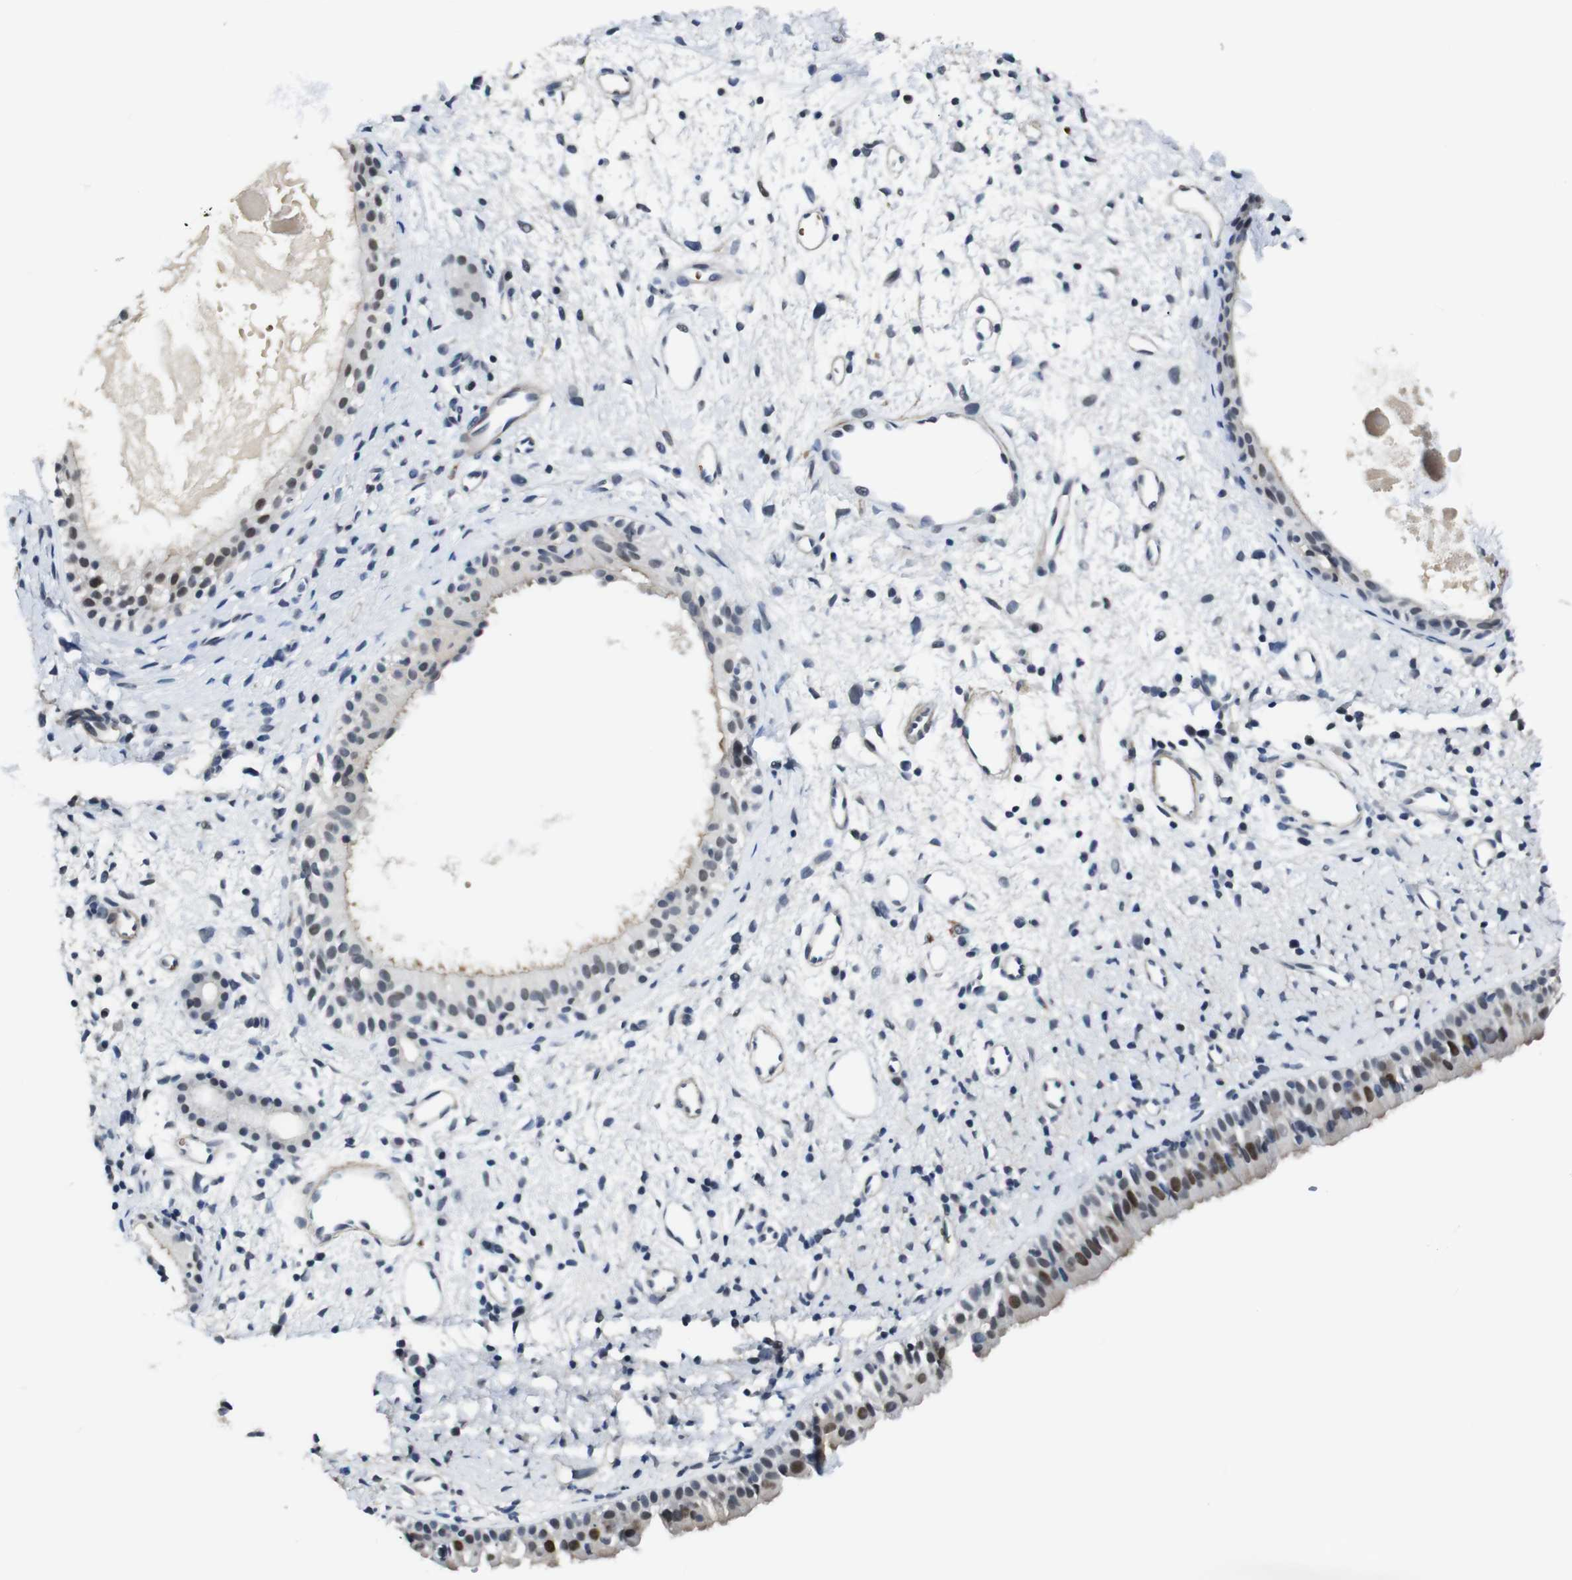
{"staining": {"intensity": "moderate", "quantity": "25%-75%", "location": "nuclear"}, "tissue": "nasopharynx", "cell_type": "Respiratory epithelial cells", "image_type": "normal", "snomed": [{"axis": "morphology", "description": "Normal tissue, NOS"}, {"axis": "topography", "description": "Nasopharynx"}], "caption": "Normal nasopharynx shows moderate nuclear staining in approximately 25%-75% of respiratory epithelial cells, visualized by immunohistochemistry. Using DAB (brown) and hematoxylin (blue) stains, captured at high magnification using brightfield microscopy.", "gene": "ILDR2", "patient": {"sex": "male", "age": 22}}